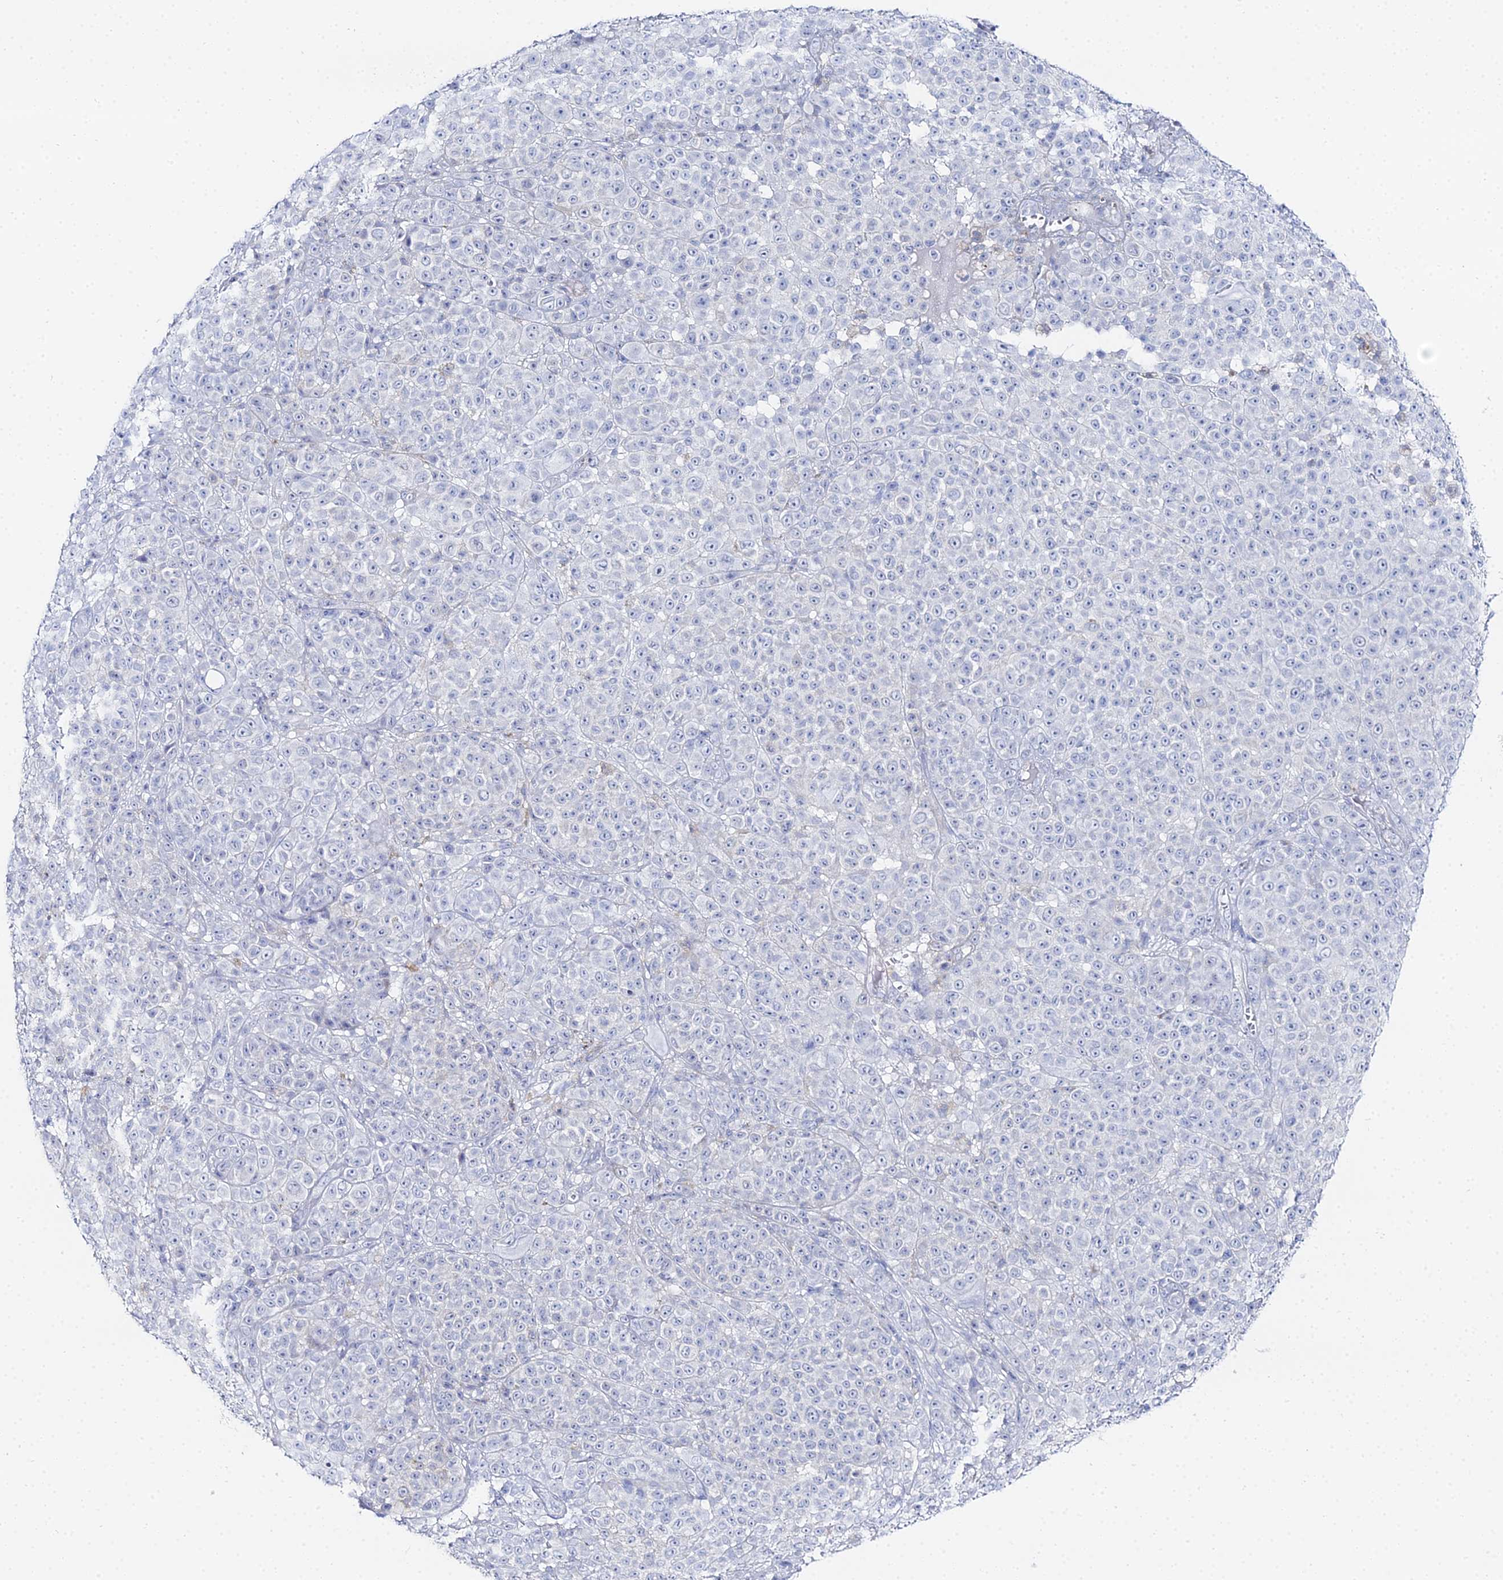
{"staining": {"intensity": "negative", "quantity": "none", "location": "none"}, "tissue": "melanoma", "cell_type": "Tumor cells", "image_type": "cancer", "snomed": [{"axis": "morphology", "description": "Malignant melanoma, NOS"}, {"axis": "topography", "description": "Skin"}], "caption": "The image exhibits no staining of tumor cells in malignant melanoma.", "gene": "DHX34", "patient": {"sex": "female", "age": 94}}